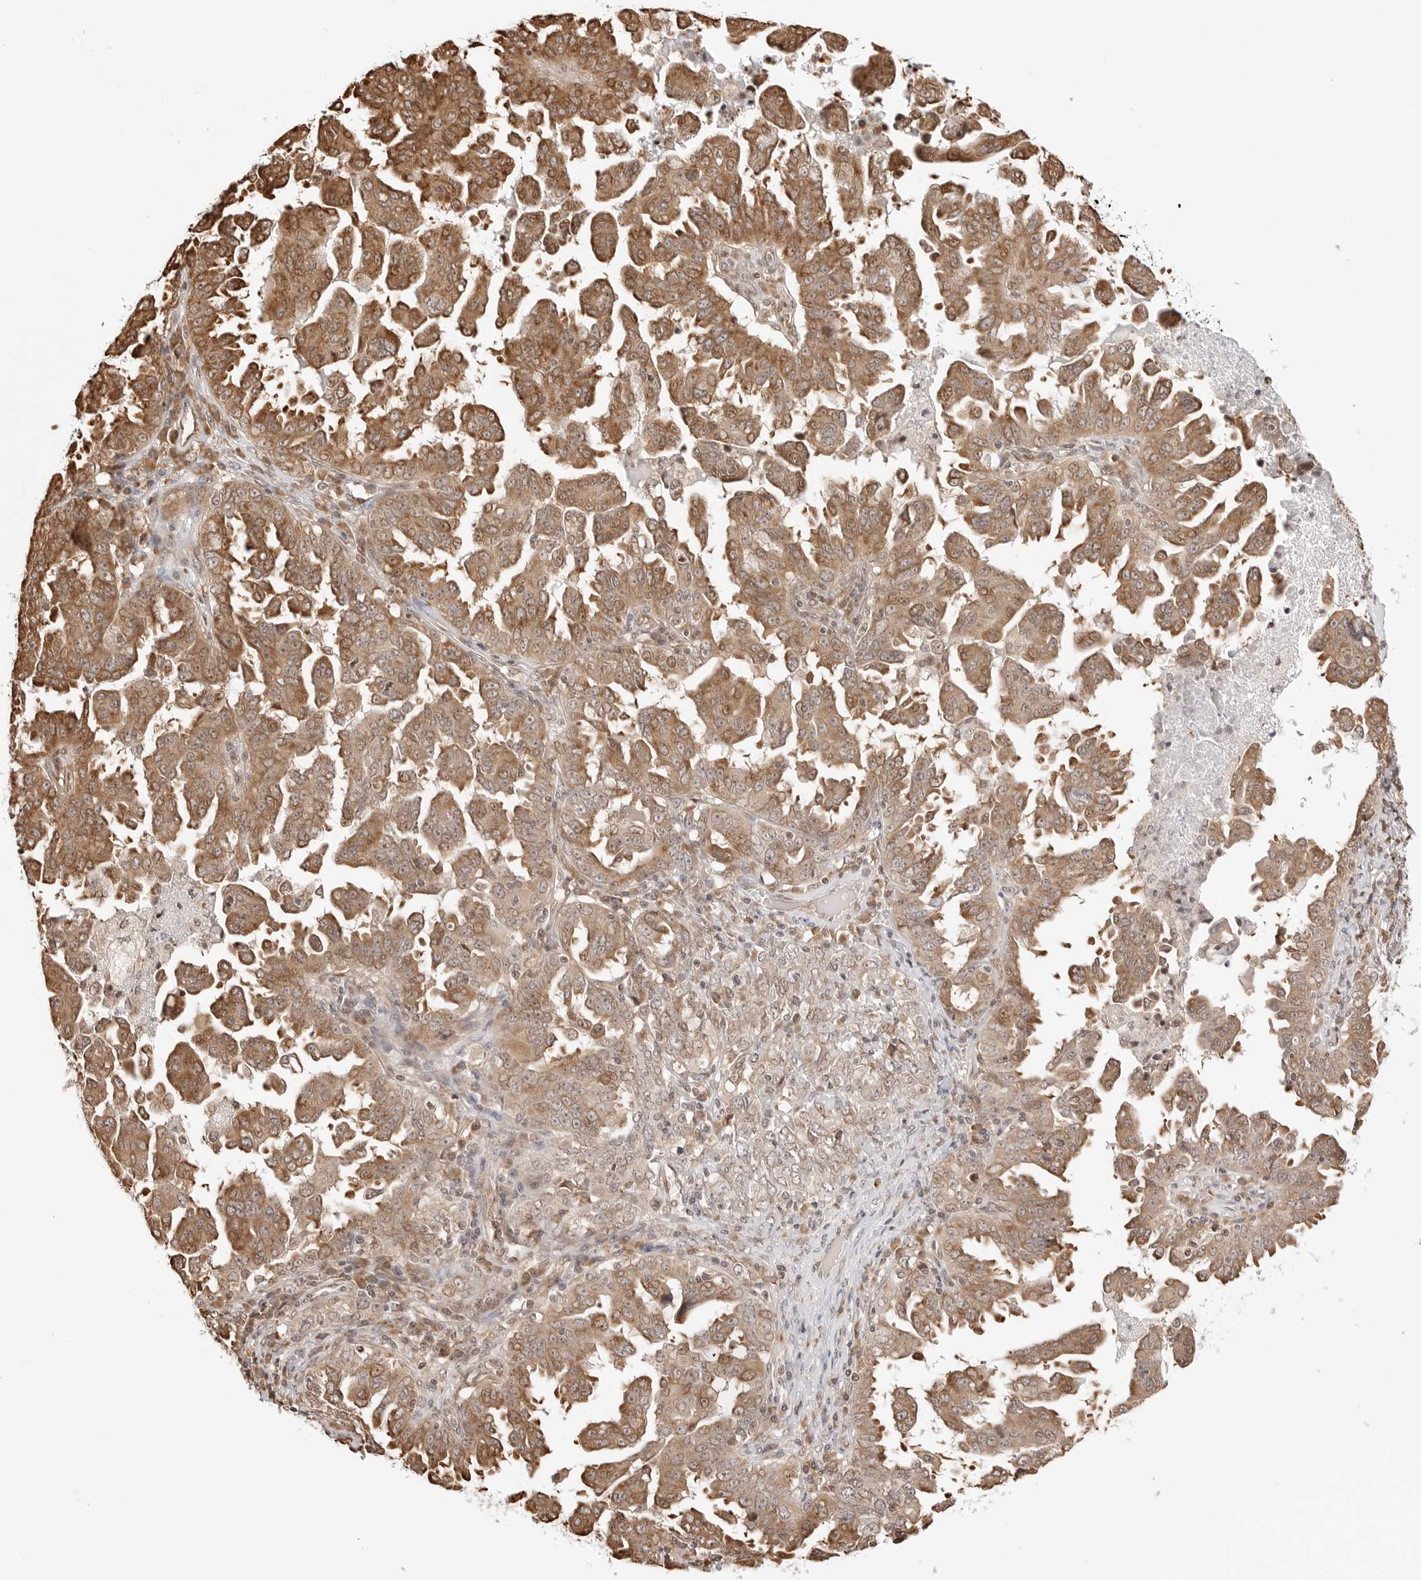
{"staining": {"intensity": "moderate", "quantity": ">75%", "location": "cytoplasmic/membranous"}, "tissue": "ovarian cancer", "cell_type": "Tumor cells", "image_type": "cancer", "snomed": [{"axis": "morphology", "description": "Carcinoma, endometroid"}, {"axis": "topography", "description": "Ovary"}], "caption": "There is medium levels of moderate cytoplasmic/membranous expression in tumor cells of ovarian endometroid carcinoma, as demonstrated by immunohistochemical staining (brown color).", "gene": "FKBP14", "patient": {"sex": "female", "age": 62}}